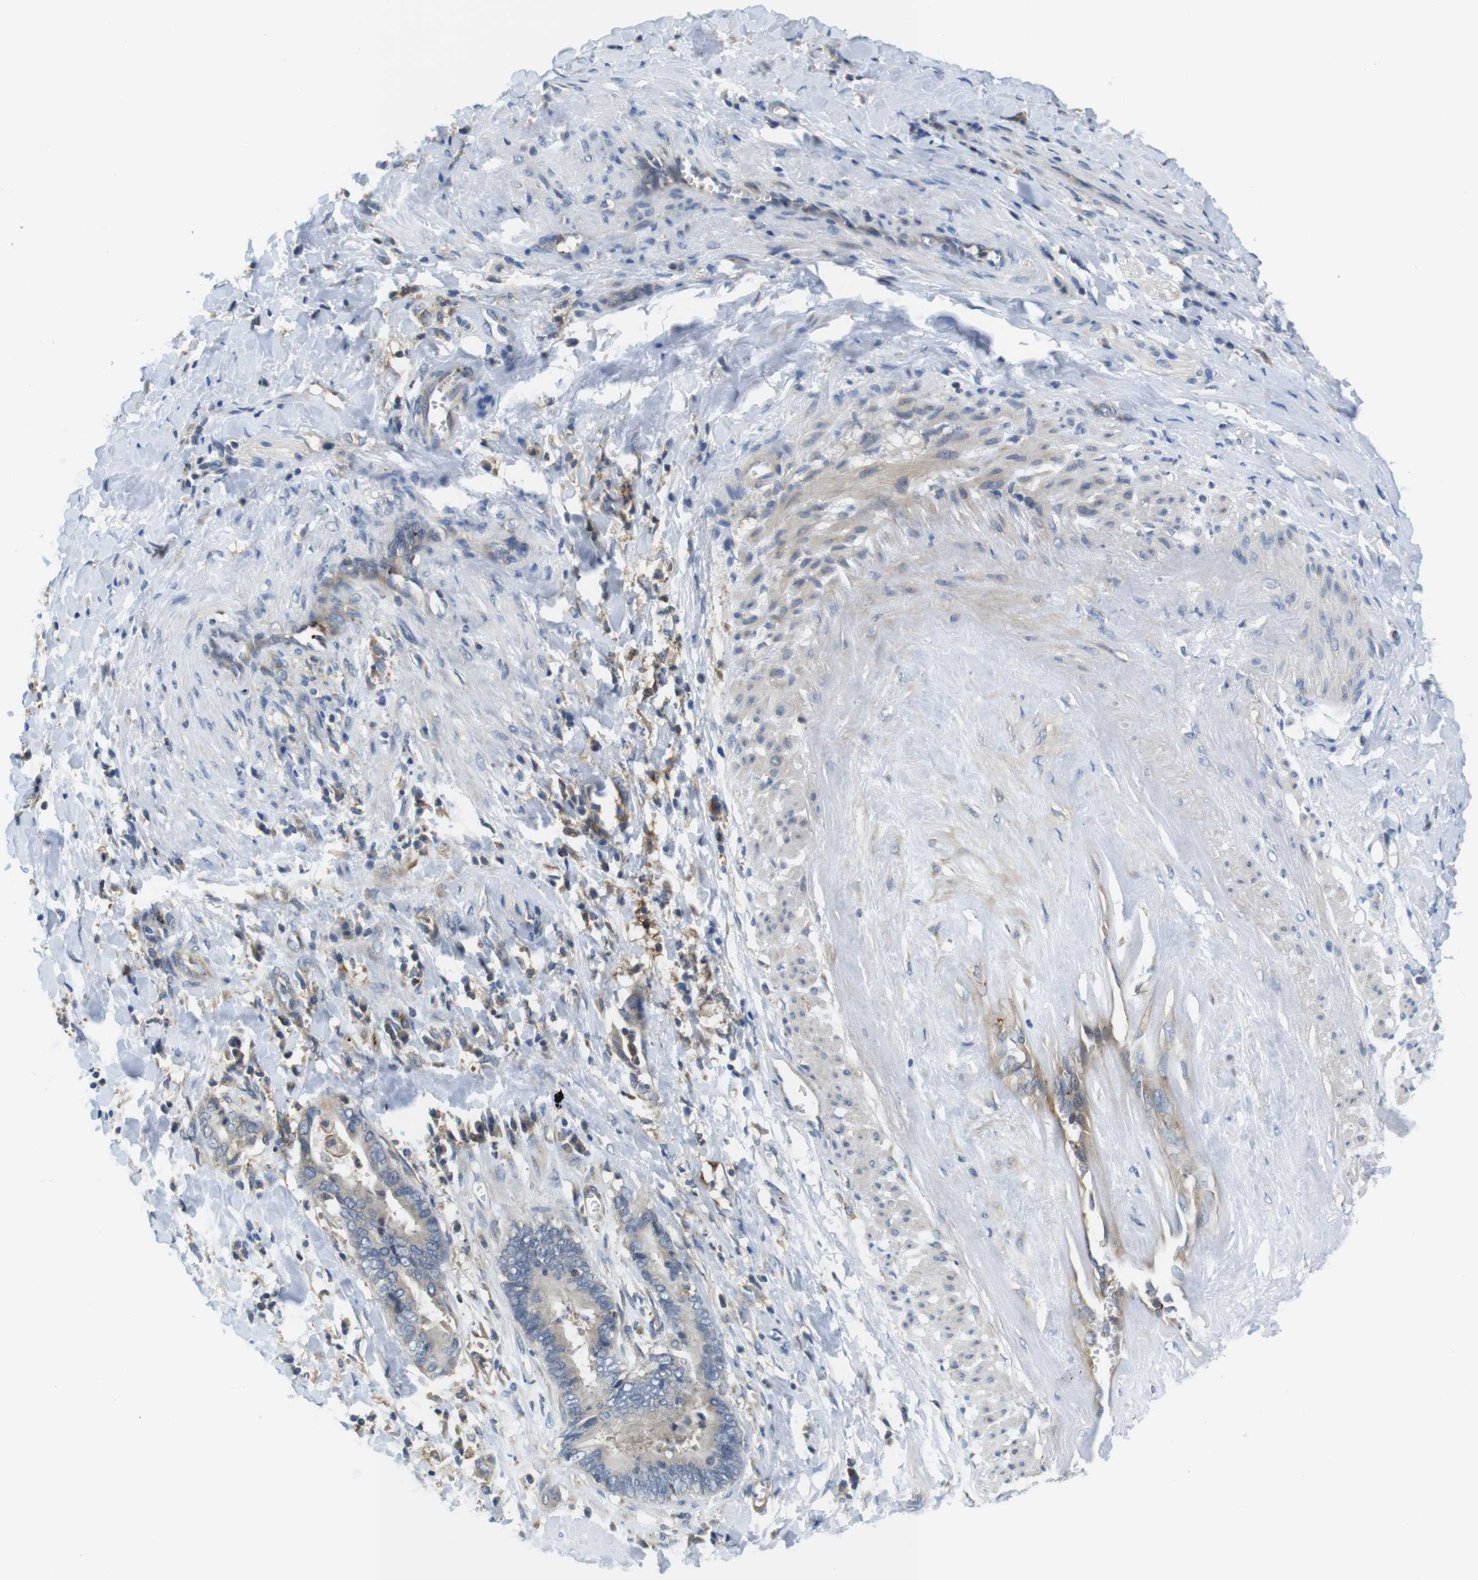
{"staining": {"intensity": "negative", "quantity": "none", "location": "none"}, "tissue": "cervical cancer", "cell_type": "Tumor cells", "image_type": "cancer", "snomed": [{"axis": "morphology", "description": "Adenocarcinoma, NOS"}, {"axis": "topography", "description": "Cervix"}], "caption": "Immunohistochemical staining of human adenocarcinoma (cervical) exhibits no significant expression in tumor cells. (Stains: DAB (3,3'-diaminobenzidine) IHC with hematoxylin counter stain, Microscopy: brightfield microscopy at high magnification).", "gene": "HERPUD2", "patient": {"sex": "female", "age": 44}}